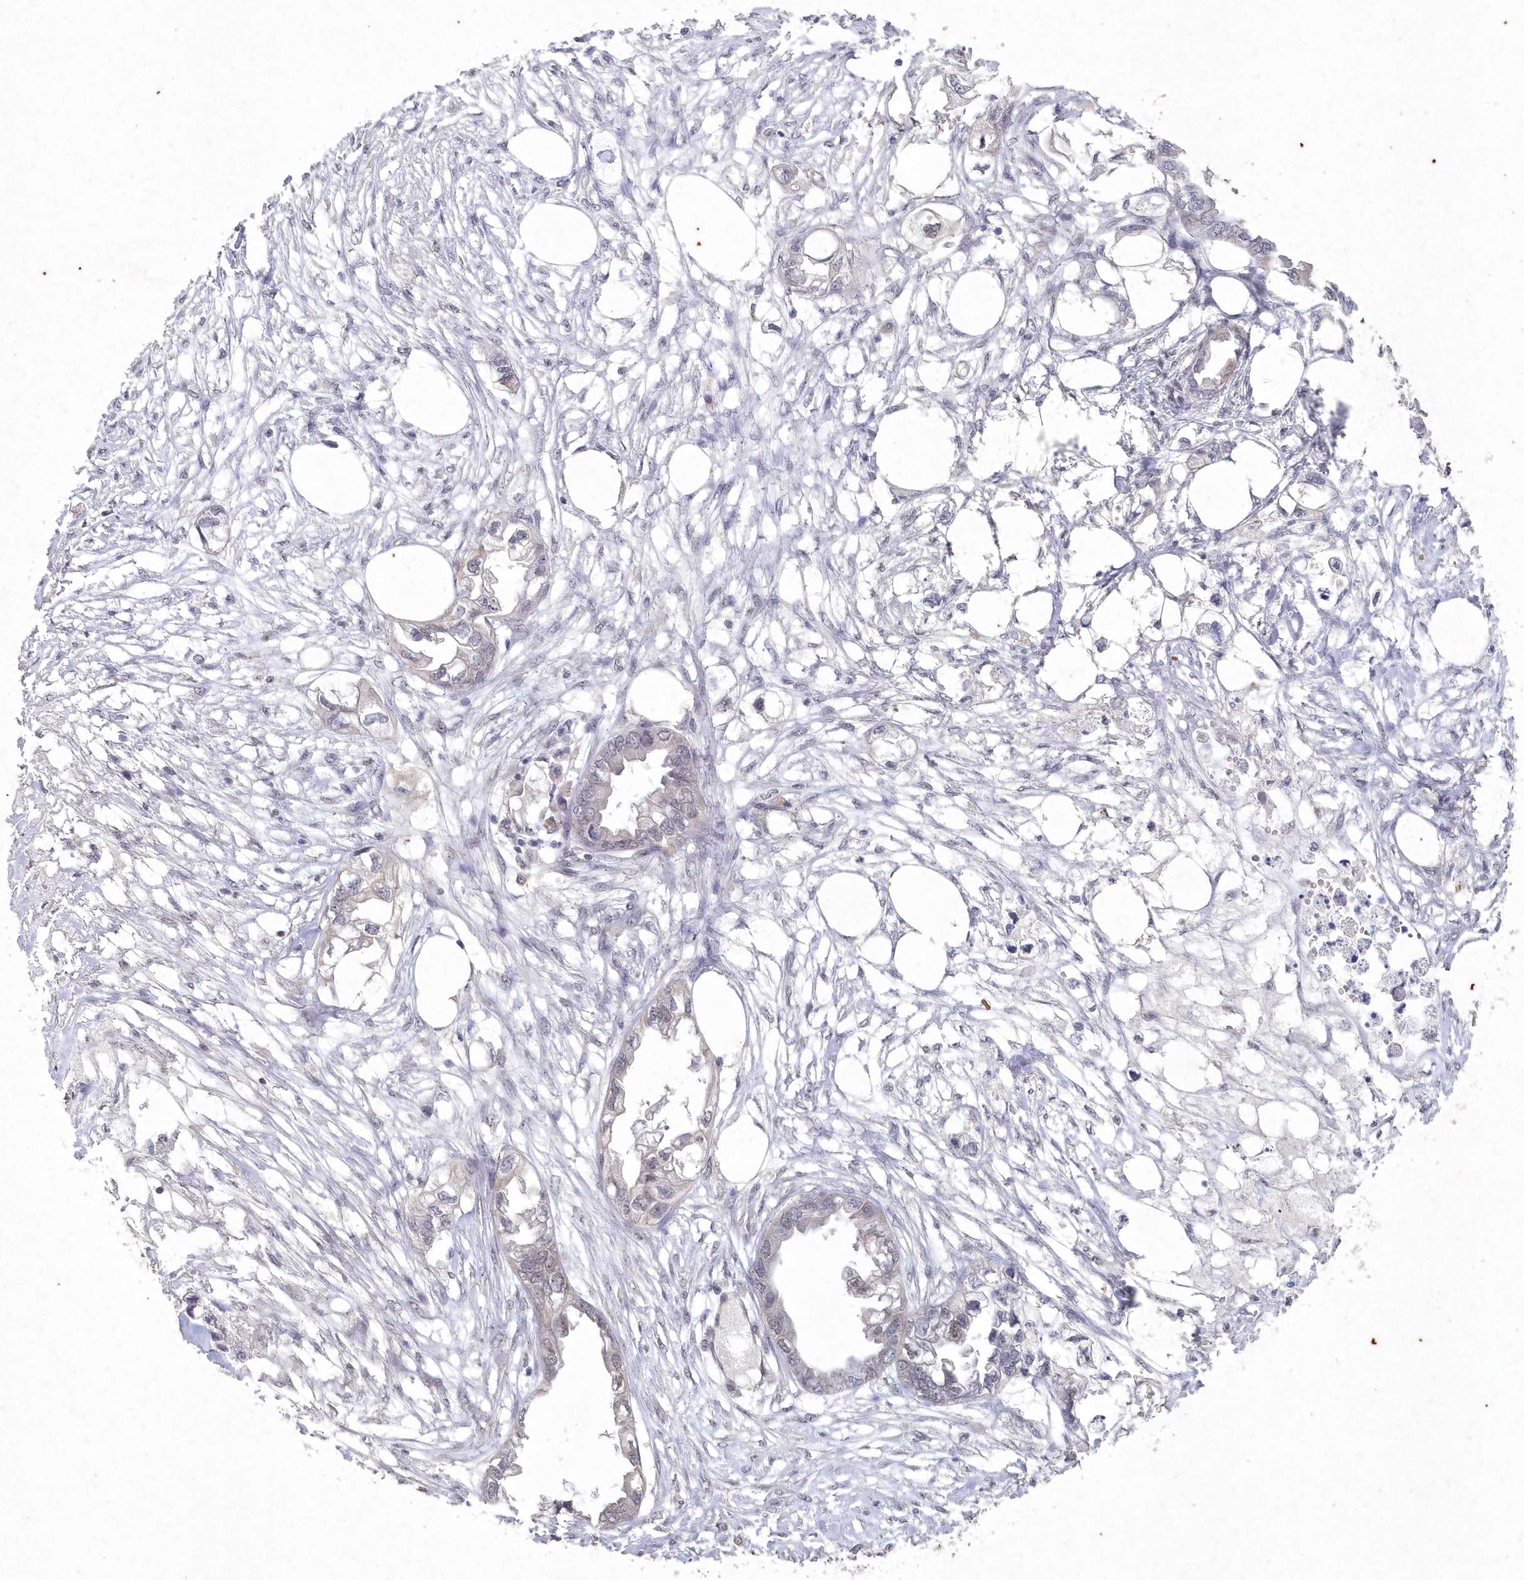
{"staining": {"intensity": "negative", "quantity": "none", "location": "none"}, "tissue": "endometrial cancer", "cell_type": "Tumor cells", "image_type": "cancer", "snomed": [{"axis": "morphology", "description": "Adenocarcinoma, NOS"}, {"axis": "morphology", "description": "Adenocarcinoma, metastatic, NOS"}, {"axis": "topography", "description": "Adipose tissue"}, {"axis": "topography", "description": "Endometrium"}], "caption": "IHC micrograph of neoplastic tissue: endometrial cancer (adenocarcinoma) stained with DAB (3,3'-diaminobenzidine) displays no significant protein positivity in tumor cells. (IHC, brightfield microscopy, high magnification).", "gene": "VSIG2", "patient": {"sex": "female", "age": 67}}